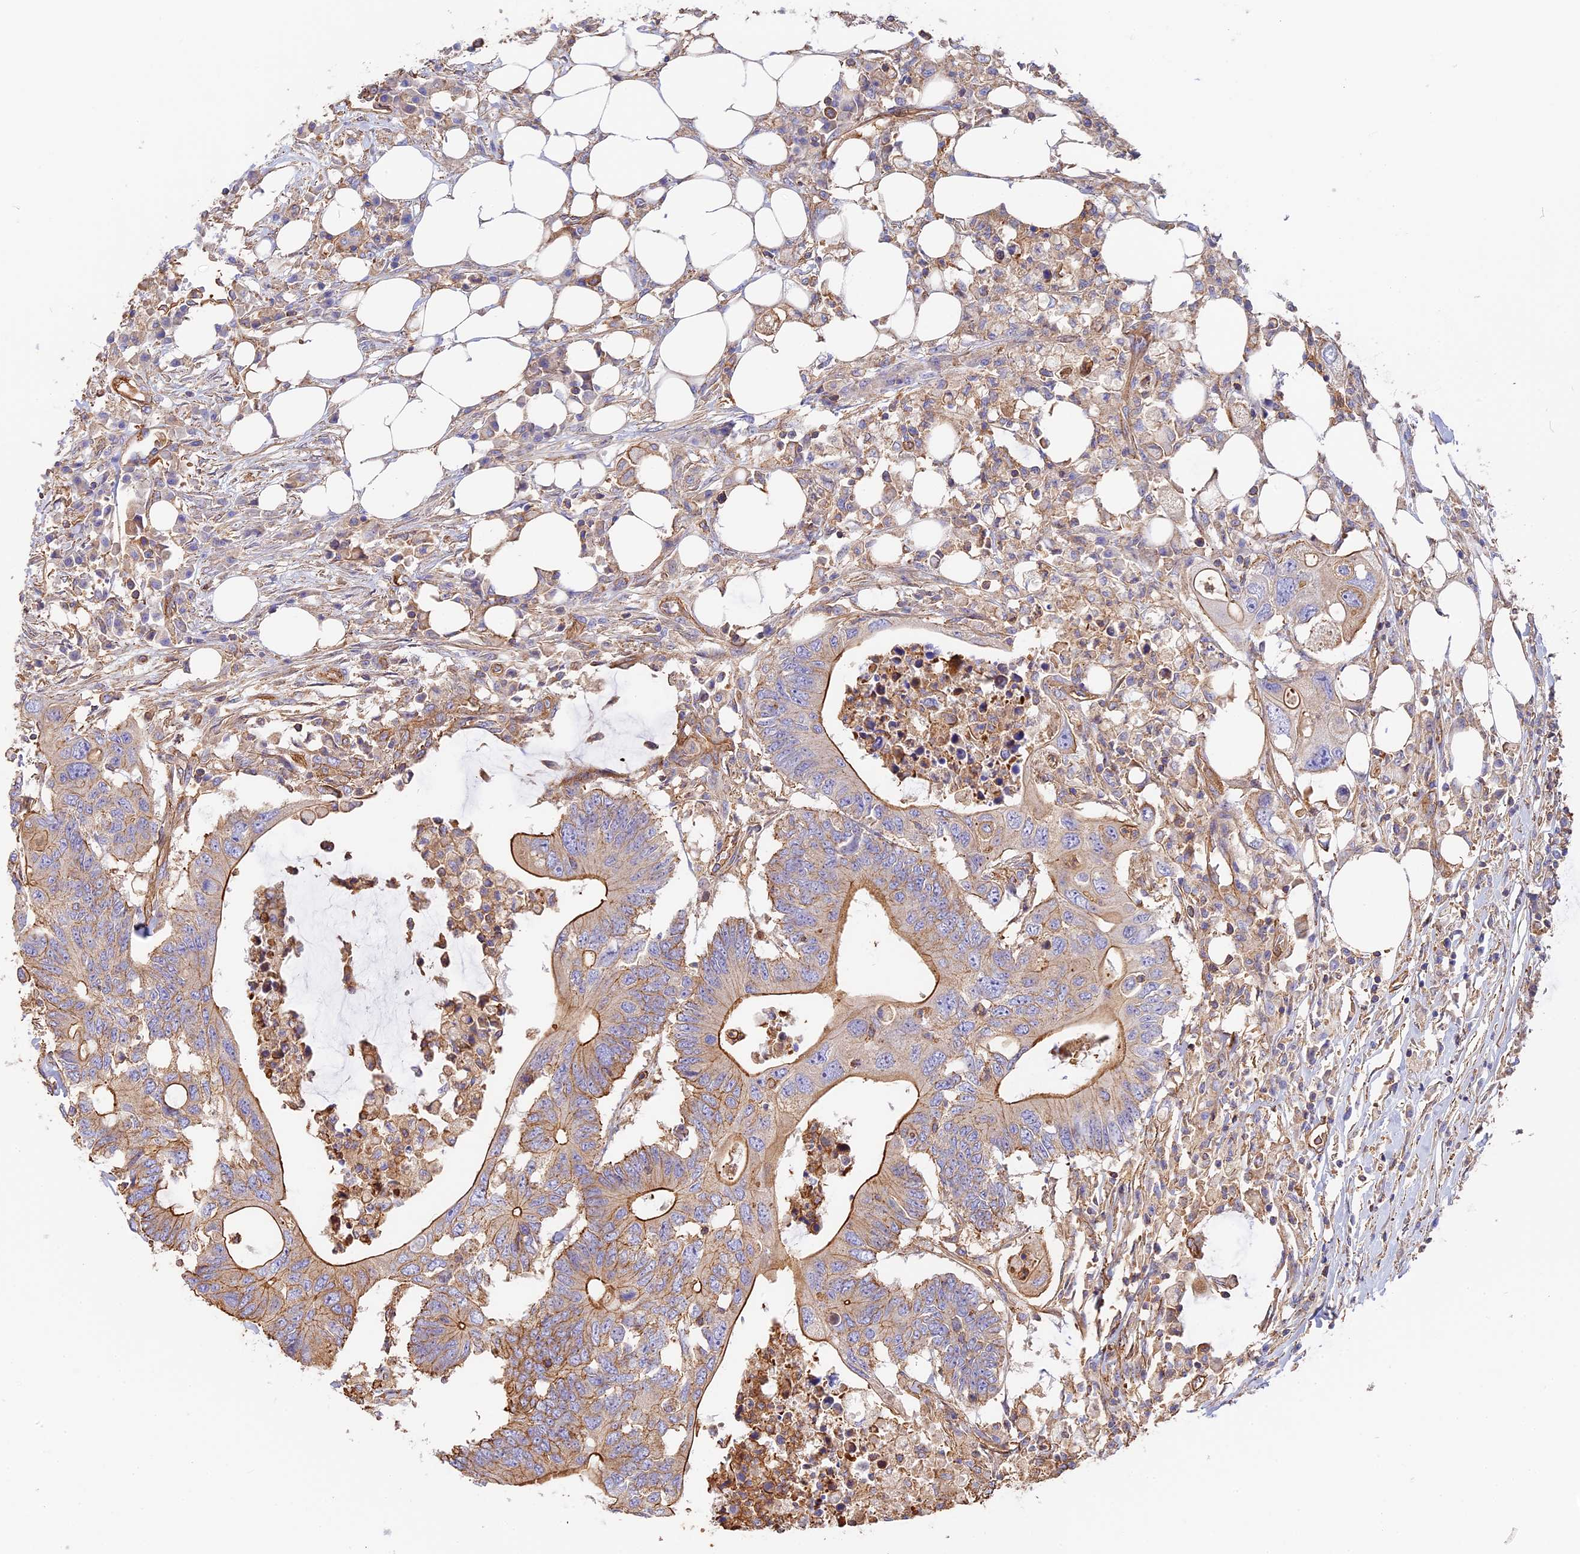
{"staining": {"intensity": "moderate", "quantity": "25%-75%", "location": "cytoplasmic/membranous"}, "tissue": "colorectal cancer", "cell_type": "Tumor cells", "image_type": "cancer", "snomed": [{"axis": "morphology", "description": "Adenocarcinoma, NOS"}, {"axis": "topography", "description": "Colon"}], "caption": "The immunohistochemical stain shows moderate cytoplasmic/membranous positivity in tumor cells of adenocarcinoma (colorectal) tissue.", "gene": "VPS18", "patient": {"sex": "male", "age": 71}}